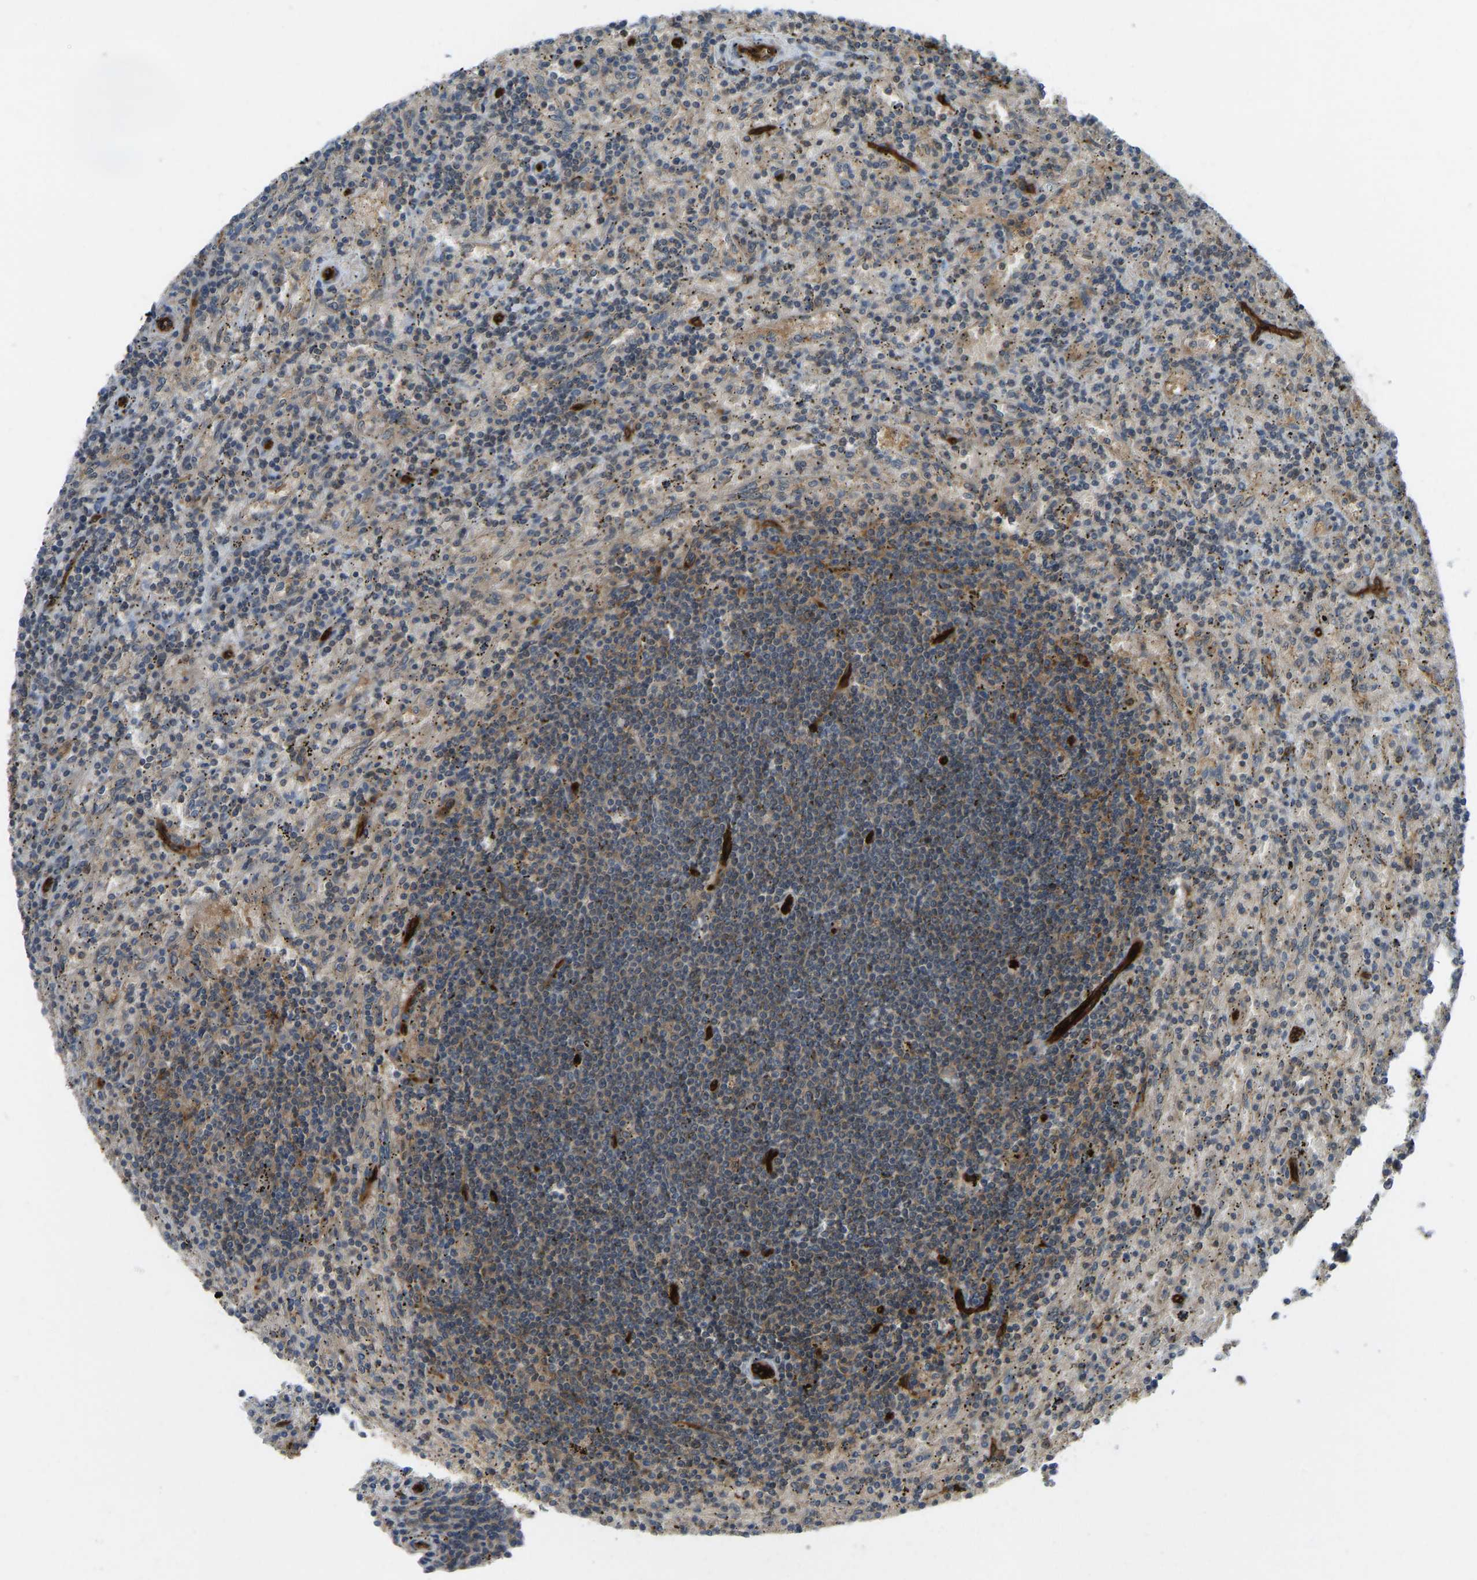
{"staining": {"intensity": "moderate", "quantity": ">75%", "location": "cytoplasmic/membranous"}, "tissue": "lymphoma", "cell_type": "Tumor cells", "image_type": "cancer", "snomed": [{"axis": "morphology", "description": "Malignant lymphoma, non-Hodgkin's type, Low grade"}, {"axis": "topography", "description": "Spleen"}], "caption": "Human lymphoma stained for a protein (brown) exhibits moderate cytoplasmic/membranous positive positivity in approximately >75% of tumor cells.", "gene": "CCT8", "patient": {"sex": "male", "age": 76}}